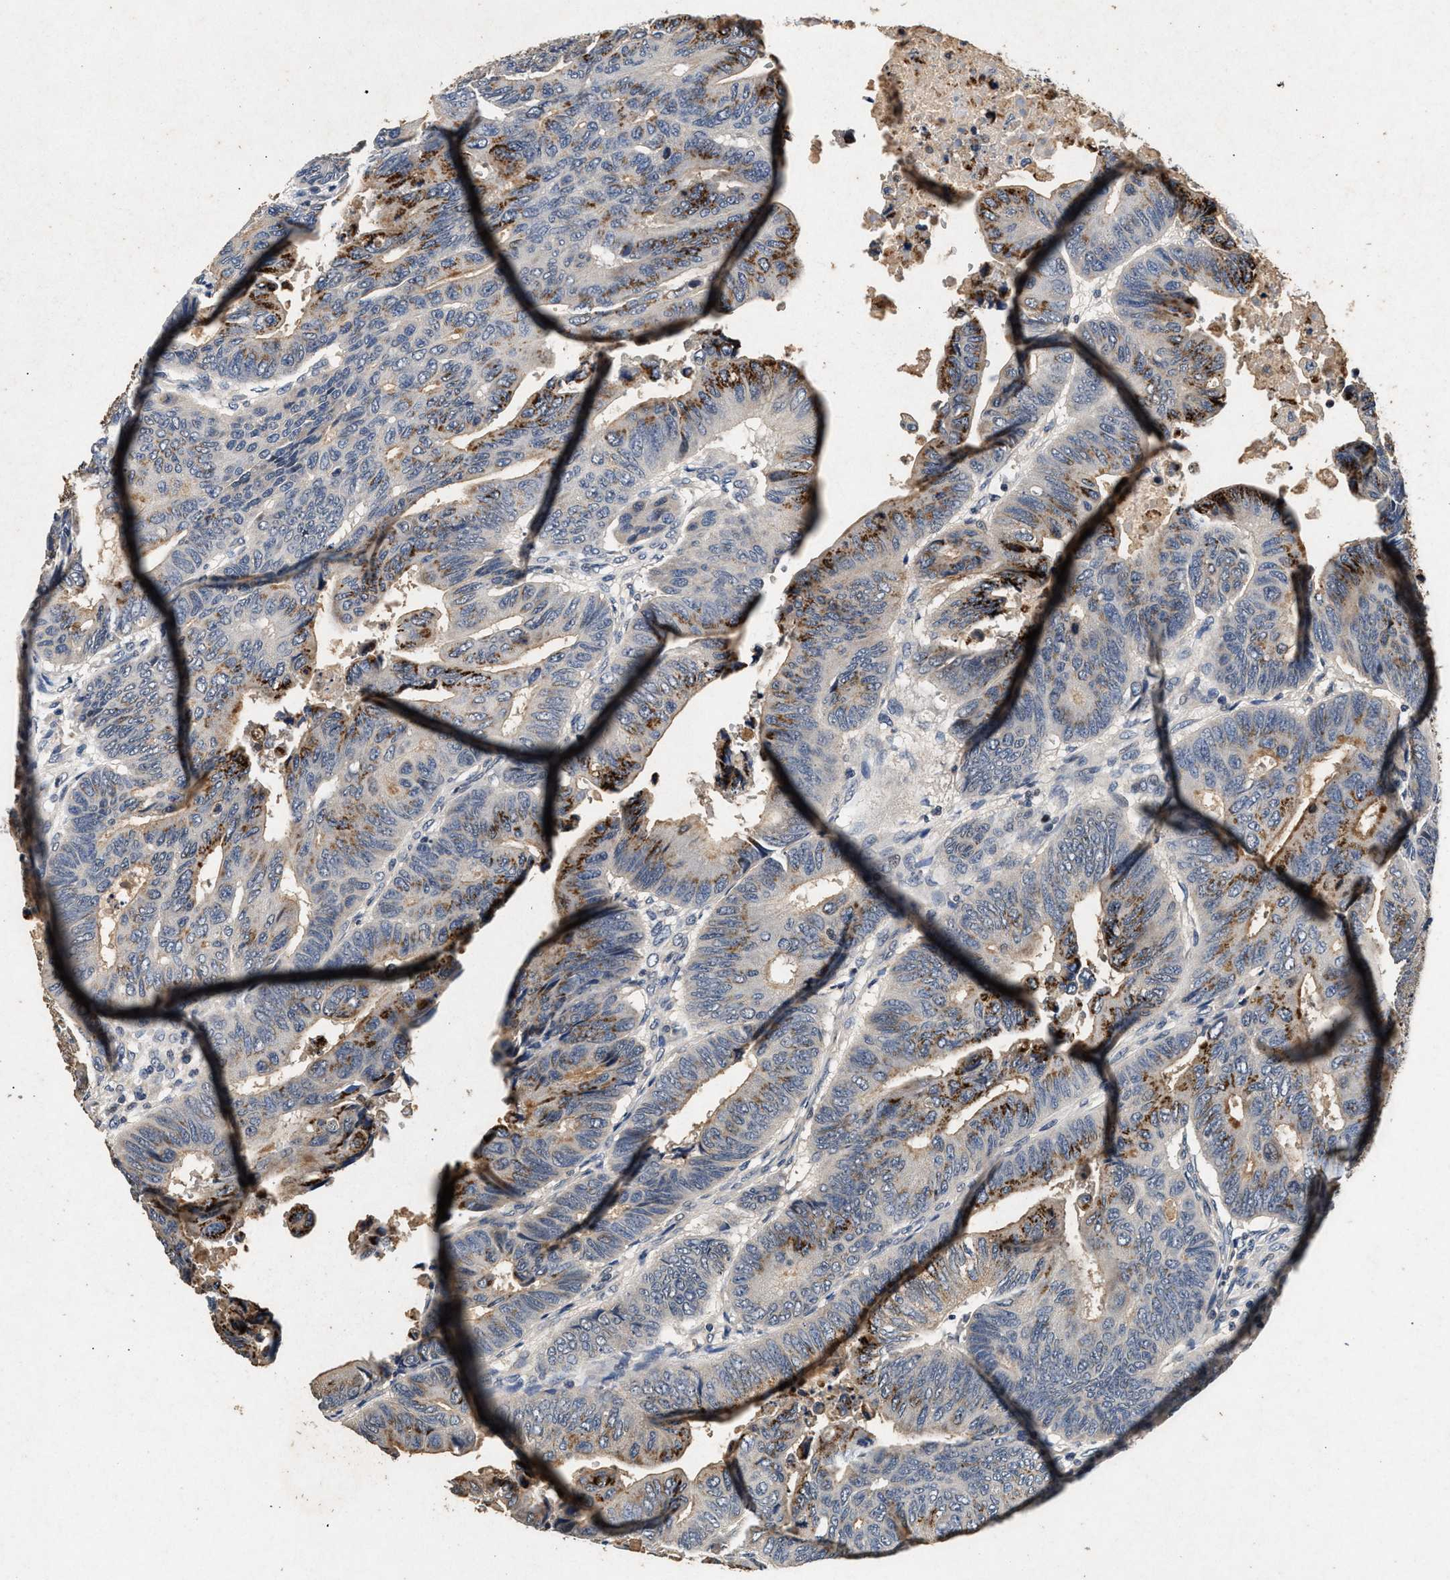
{"staining": {"intensity": "moderate", "quantity": "<25%", "location": "cytoplasmic/membranous"}, "tissue": "colorectal cancer", "cell_type": "Tumor cells", "image_type": "cancer", "snomed": [{"axis": "morphology", "description": "Normal tissue, NOS"}, {"axis": "morphology", "description": "Adenocarcinoma, NOS"}, {"axis": "topography", "description": "Rectum"}, {"axis": "topography", "description": "Peripheral nerve tissue"}], "caption": "The image exhibits a brown stain indicating the presence of a protein in the cytoplasmic/membranous of tumor cells in colorectal cancer.", "gene": "PPP1CC", "patient": {"sex": "male", "age": 92}}